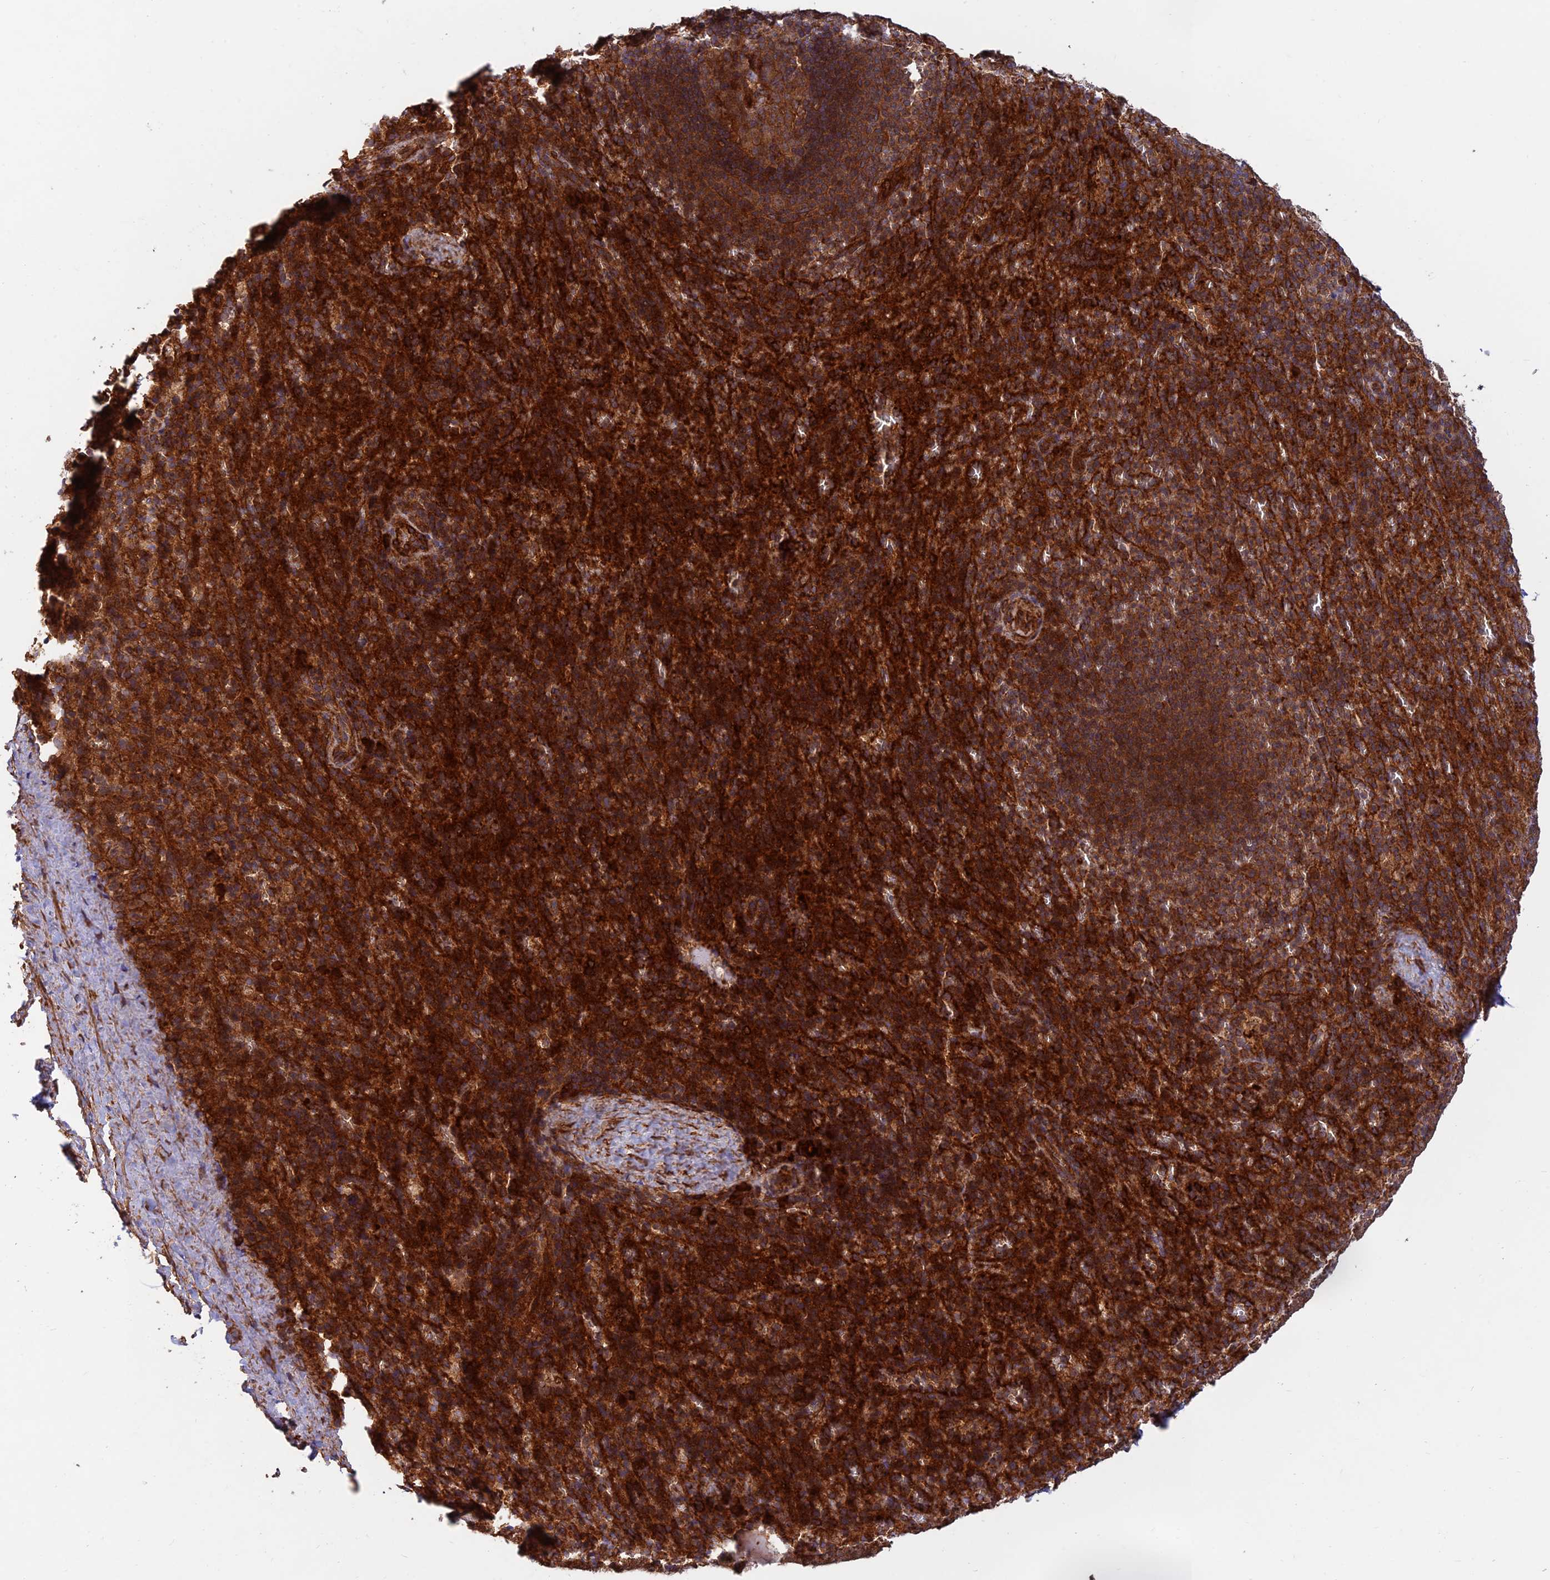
{"staining": {"intensity": "strong", "quantity": "25%-75%", "location": "cytoplasmic/membranous"}, "tissue": "spleen", "cell_type": "Cells in red pulp", "image_type": "normal", "snomed": [{"axis": "morphology", "description": "Normal tissue, NOS"}, {"axis": "topography", "description": "Spleen"}], "caption": "Spleen stained with IHC reveals strong cytoplasmic/membranous positivity in about 25%-75% of cells in red pulp. (DAB (3,3'-diaminobenzidine) IHC, brown staining for protein, blue staining for nuclei).", "gene": "RELCH", "patient": {"sex": "female", "age": 21}}